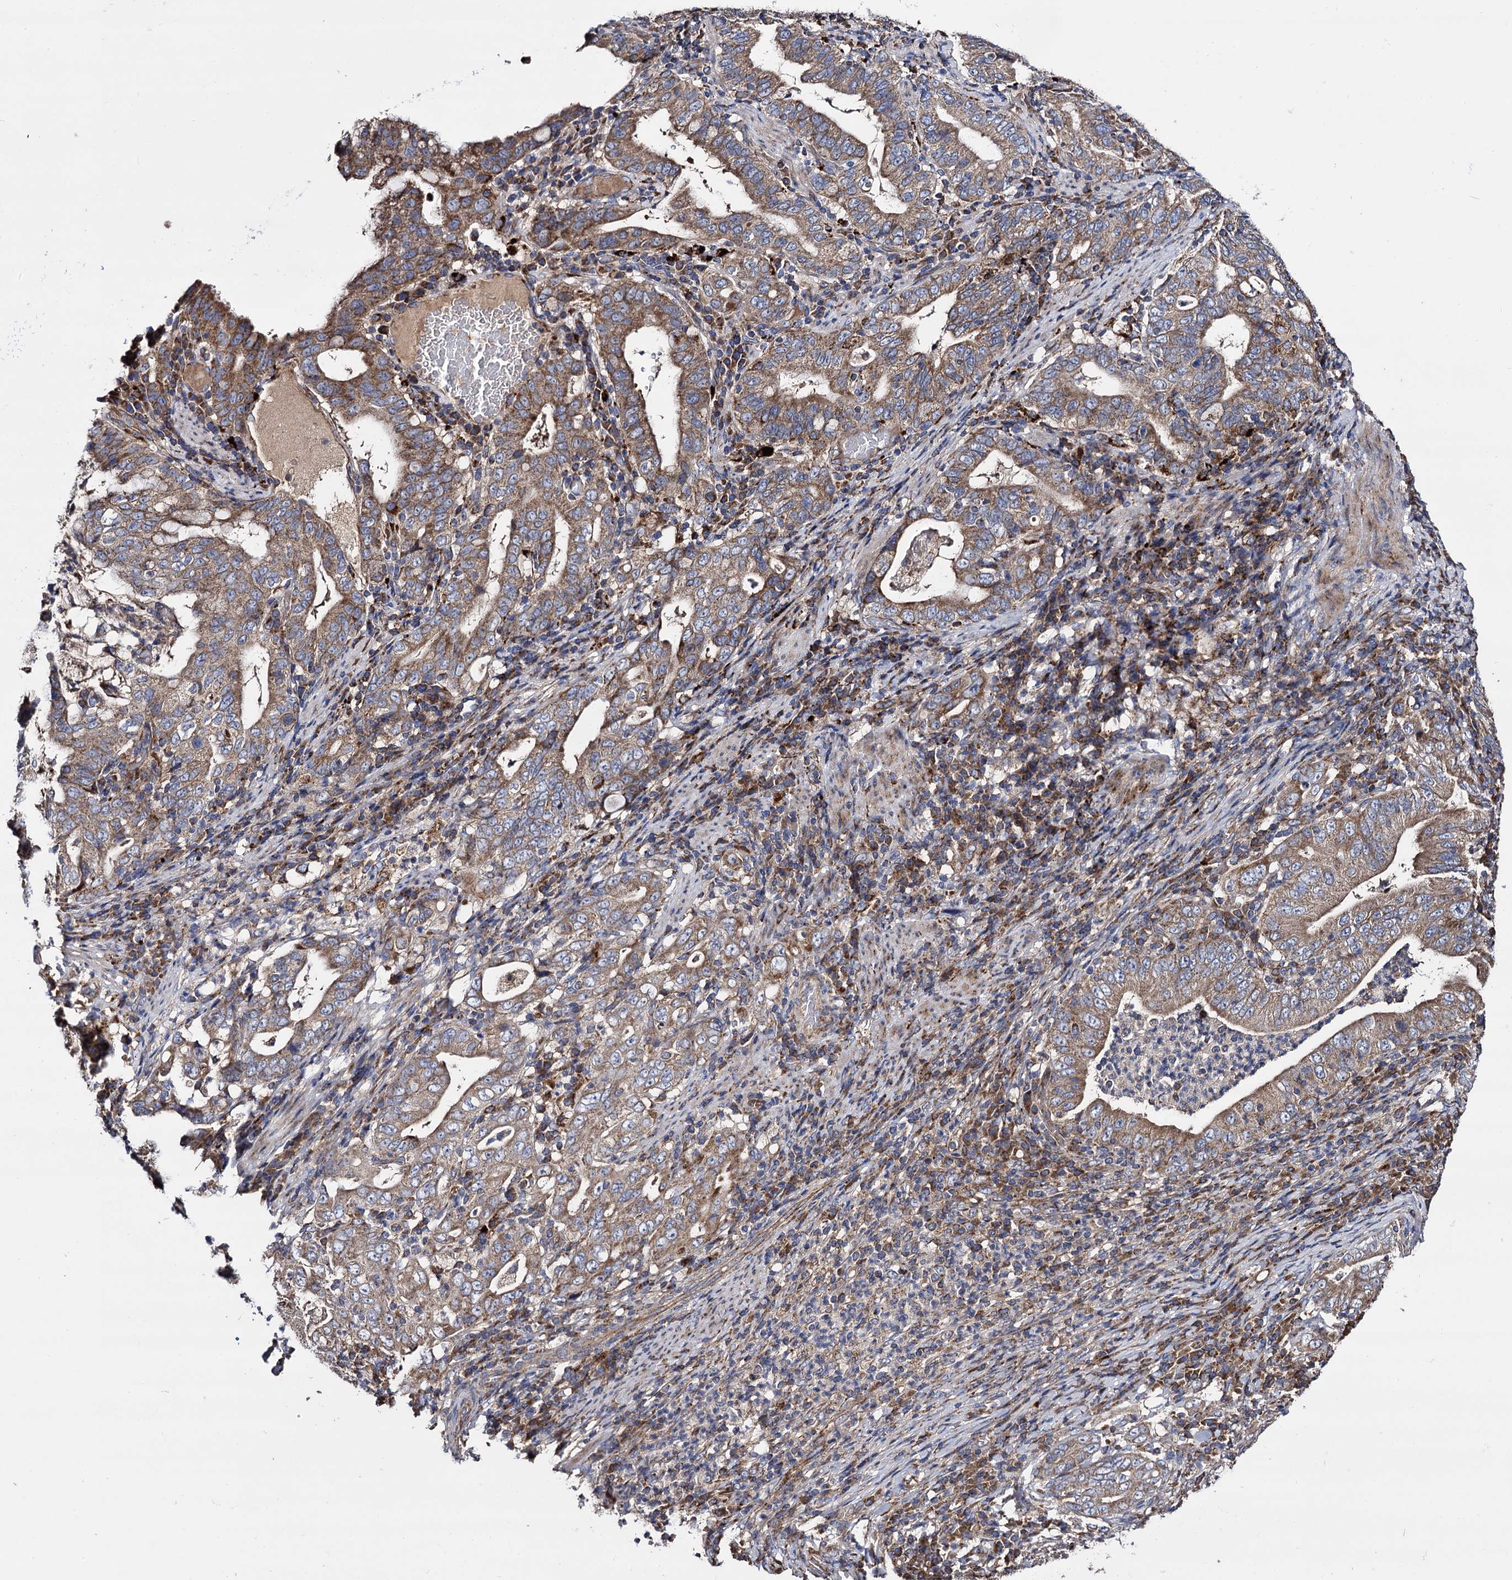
{"staining": {"intensity": "moderate", "quantity": ">75%", "location": "cytoplasmic/membranous"}, "tissue": "stomach cancer", "cell_type": "Tumor cells", "image_type": "cancer", "snomed": [{"axis": "morphology", "description": "Normal tissue, NOS"}, {"axis": "morphology", "description": "Adenocarcinoma, NOS"}, {"axis": "topography", "description": "Esophagus"}, {"axis": "topography", "description": "Stomach, upper"}, {"axis": "topography", "description": "Peripheral nerve tissue"}], "caption": "IHC histopathology image of neoplastic tissue: stomach cancer stained using immunohistochemistry (IHC) shows medium levels of moderate protein expression localized specifically in the cytoplasmic/membranous of tumor cells, appearing as a cytoplasmic/membranous brown color.", "gene": "IQCH", "patient": {"sex": "male", "age": 62}}